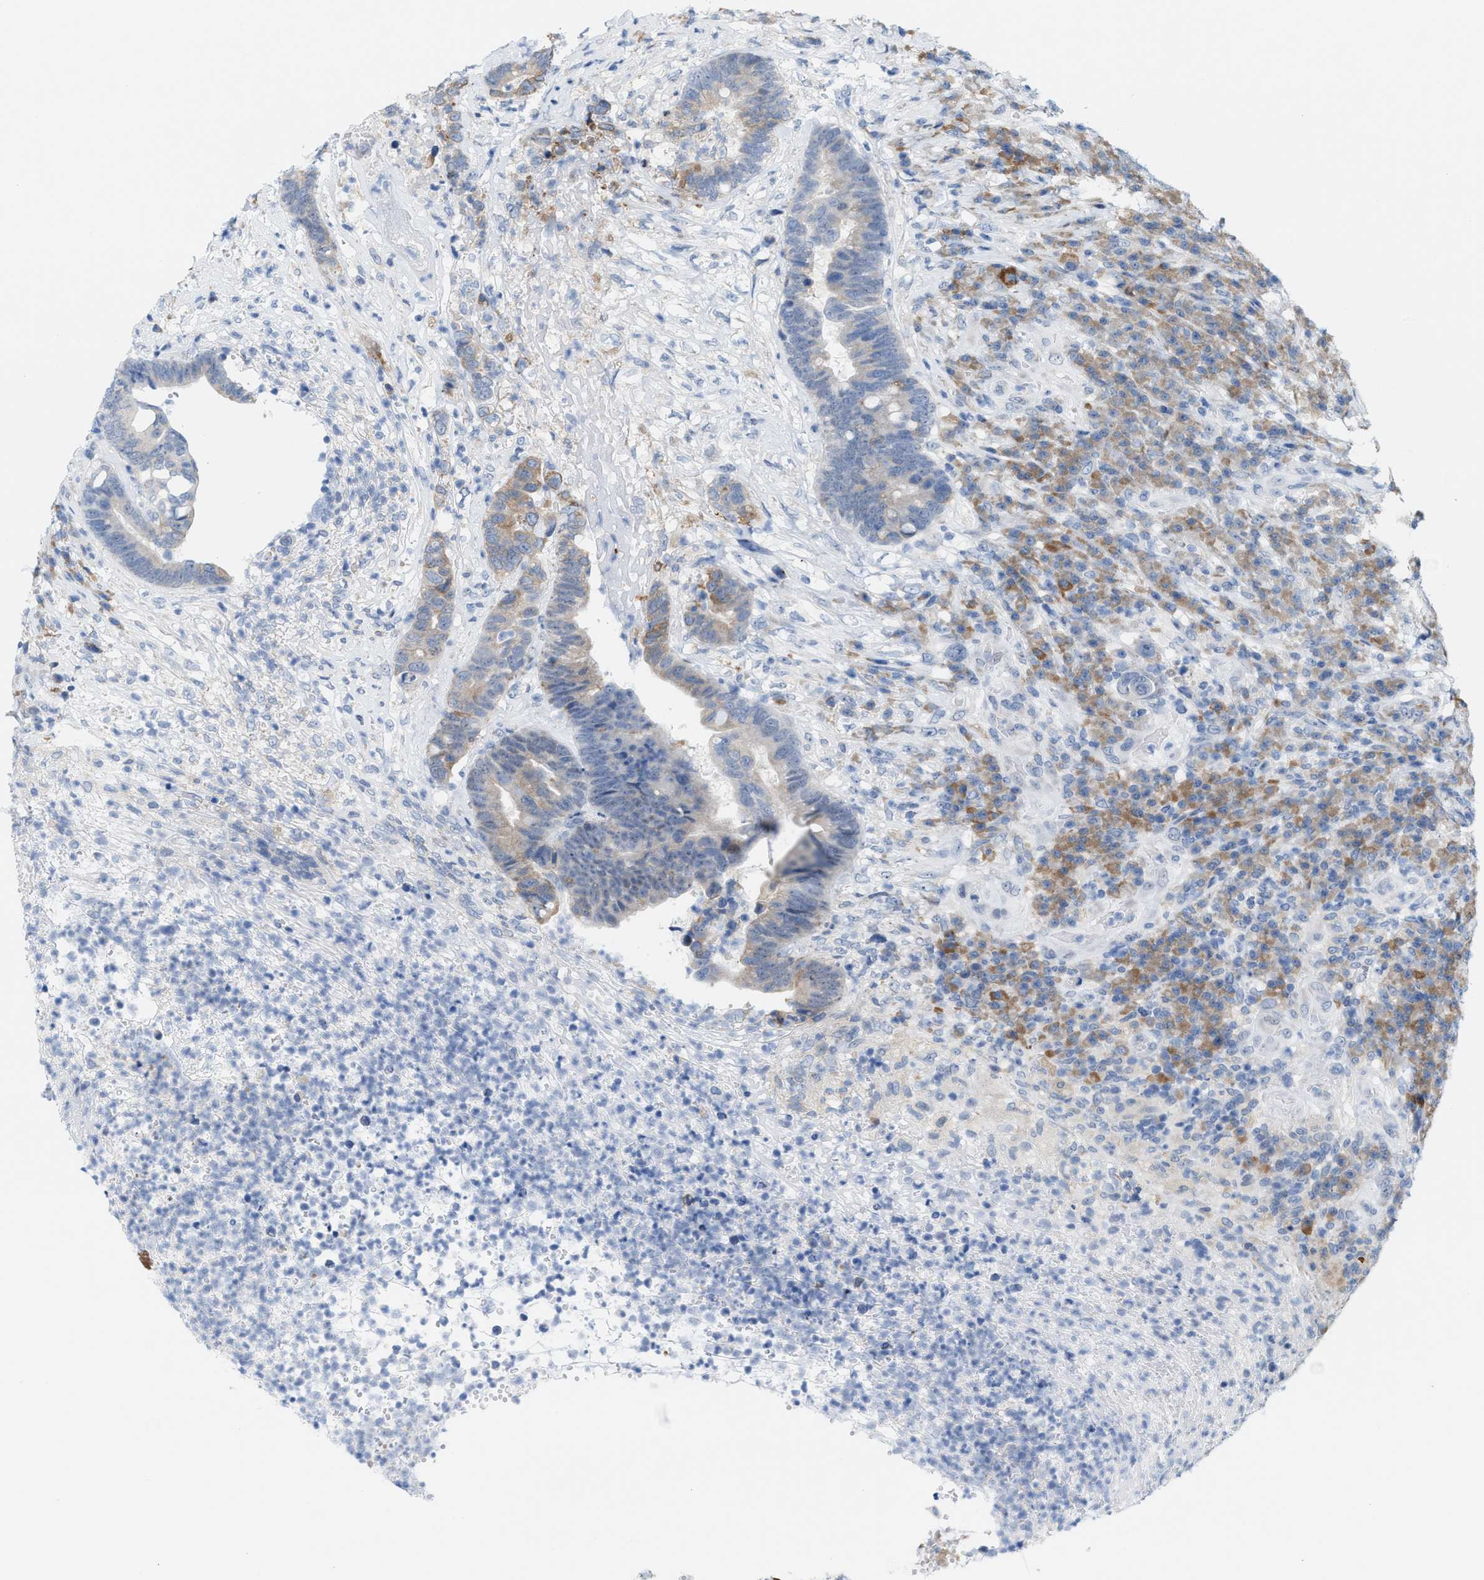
{"staining": {"intensity": "weak", "quantity": "<25%", "location": "cytoplasmic/membranous"}, "tissue": "colorectal cancer", "cell_type": "Tumor cells", "image_type": "cancer", "snomed": [{"axis": "morphology", "description": "Adenocarcinoma, NOS"}, {"axis": "topography", "description": "Rectum"}], "caption": "DAB (3,3'-diaminobenzidine) immunohistochemical staining of colorectal cancer (adenocarcinoma) displays no significant expression in tumor cells. (DAB immunohistochemistry (IHC) visualized using brightfield microscopy, high magnification).", "gene": "KIFC3", "patient": {"sex": "female", "age": 89}}